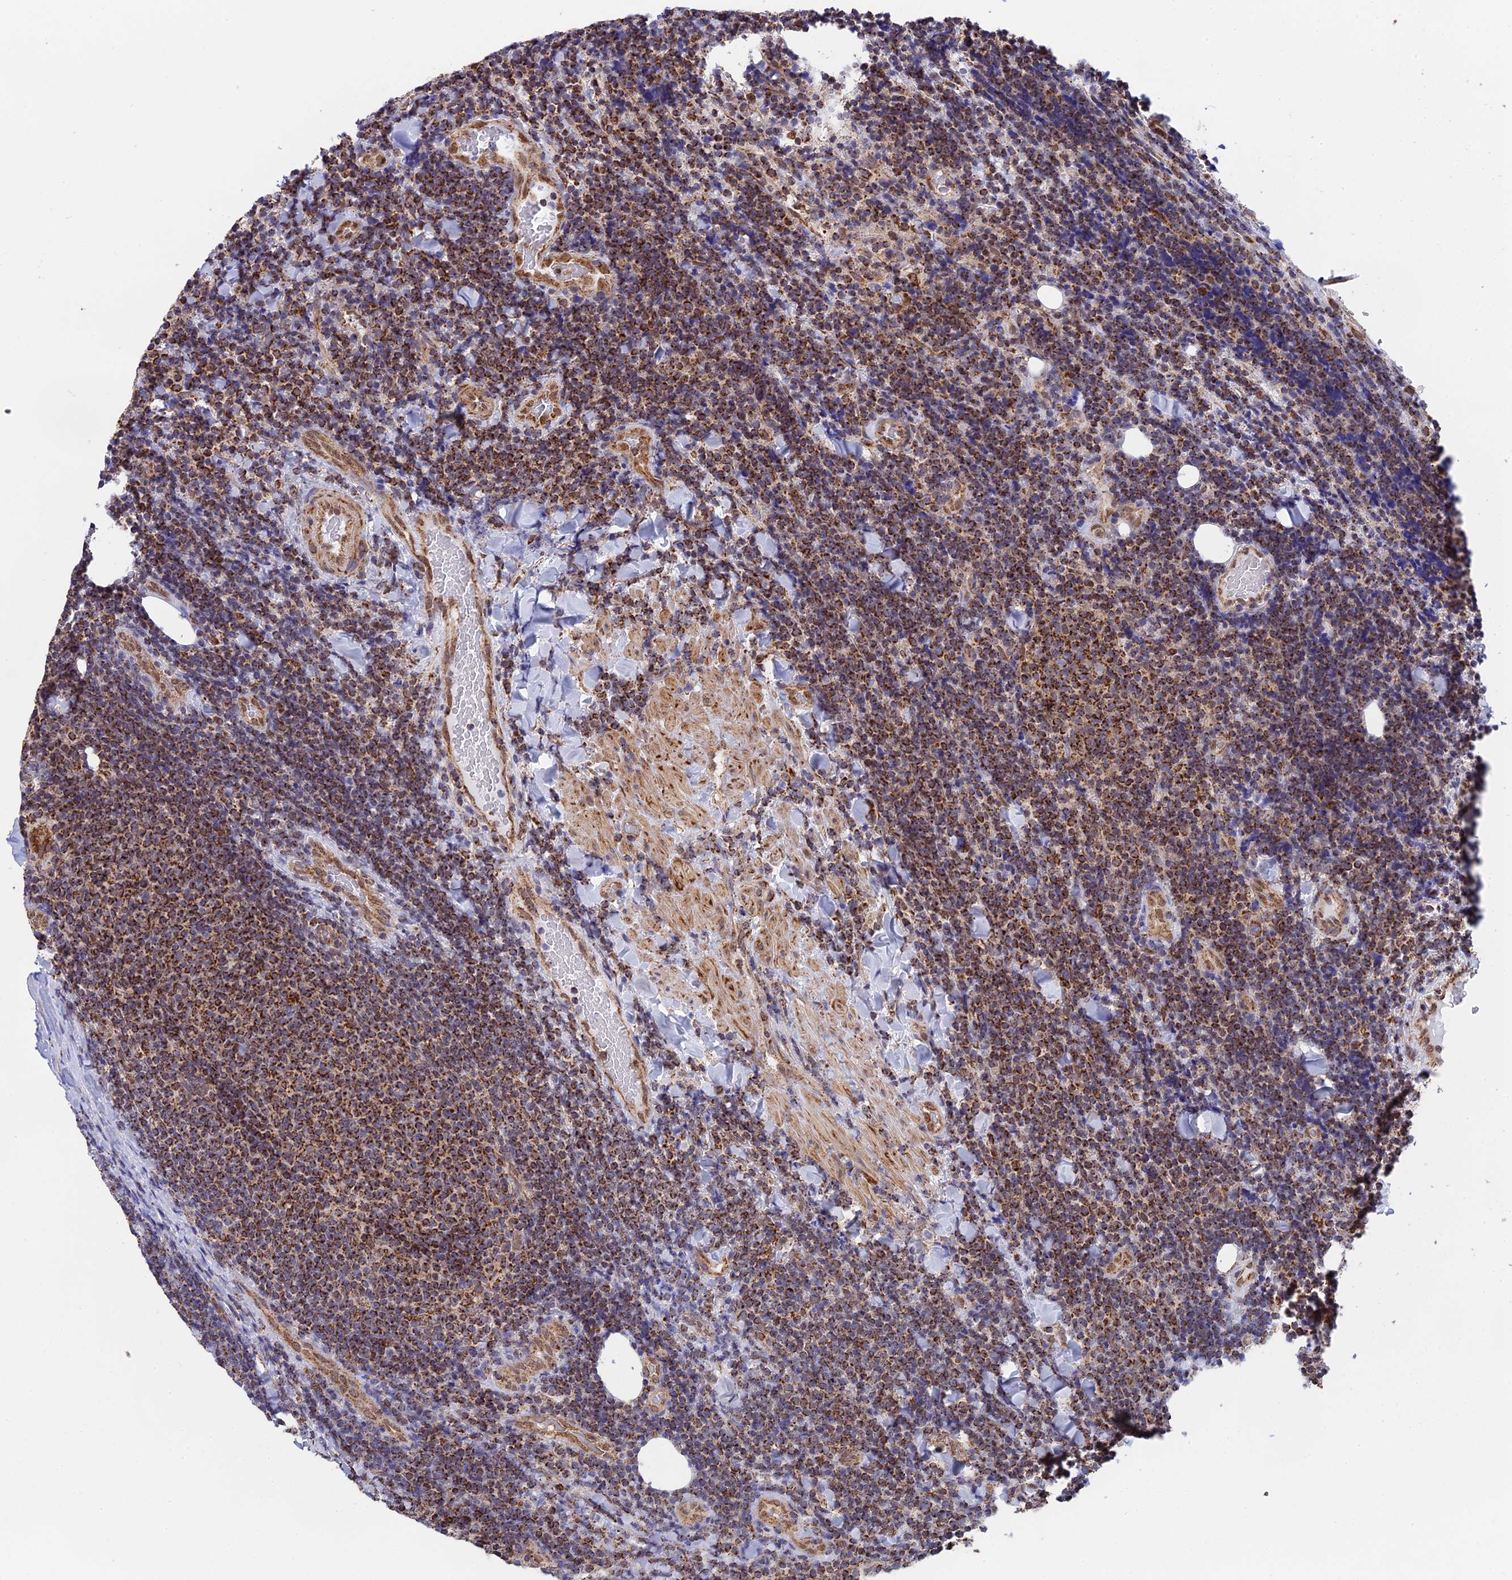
{"staining": {"intensity": "strong", "quantity": "25%-75%", "location": "cytoplasmic/membranous"}, "tissue": "lymphoma", "cell_type": "Tumor cells", "image_type": "cancer", "snomed": [{"axis": "morphology", "description": "Malignant lymphoma, non-Hodgkin's type, Low grade"}, {"axis": "topography", "description": "Lymph node"}], "caption": "Malignant lymphoma, non-Hodgkin's type (low-grade) tissue reveals strong cytoplasmic/membranous expression in about 25%-75% of tumor cells, visualized by immunohistochemistry.", "gene": "CDC16", "patient": {"sex": "male", "age": 66}}